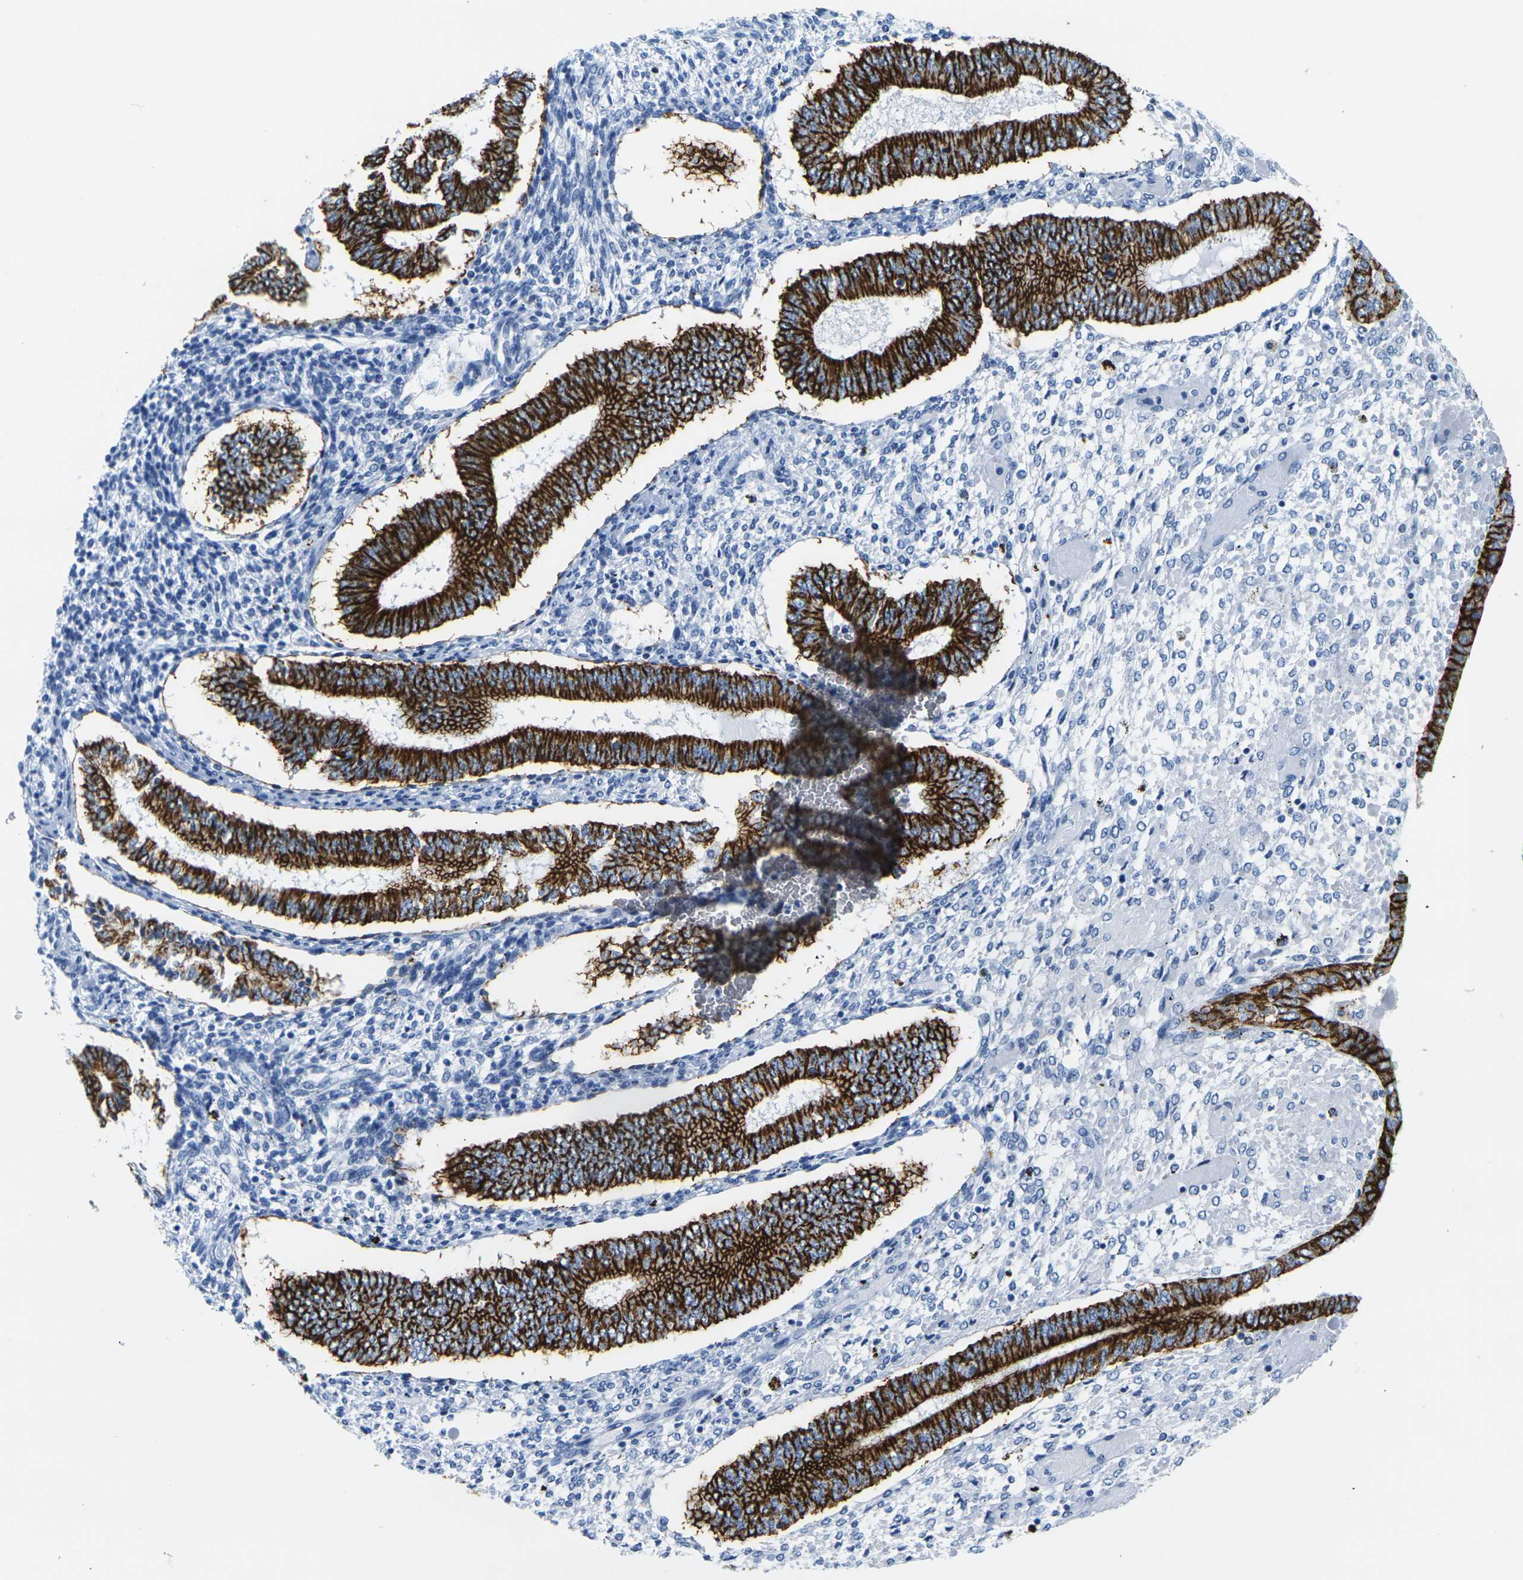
{"staining": {"intensity": "negative", "quantity": "none", "location": "none"}, "tissue": "endometrium", "cell_type": "Cells in endometrial stroma", "image_type": "normal", "snomed": [{"axis": "morphology", "description": "Normal tissue, NOS"}, {"axis": "topography", "description": "Endometrium"}], "caption": "This is a histopathology image of immunohistochemistry staining of normal endometrium, which shows no expression in cells in endometrial stroma. Nuclei are stained in blue.", "gene": "CLDN7", "patient": {"sex": "female", "age": 42}}